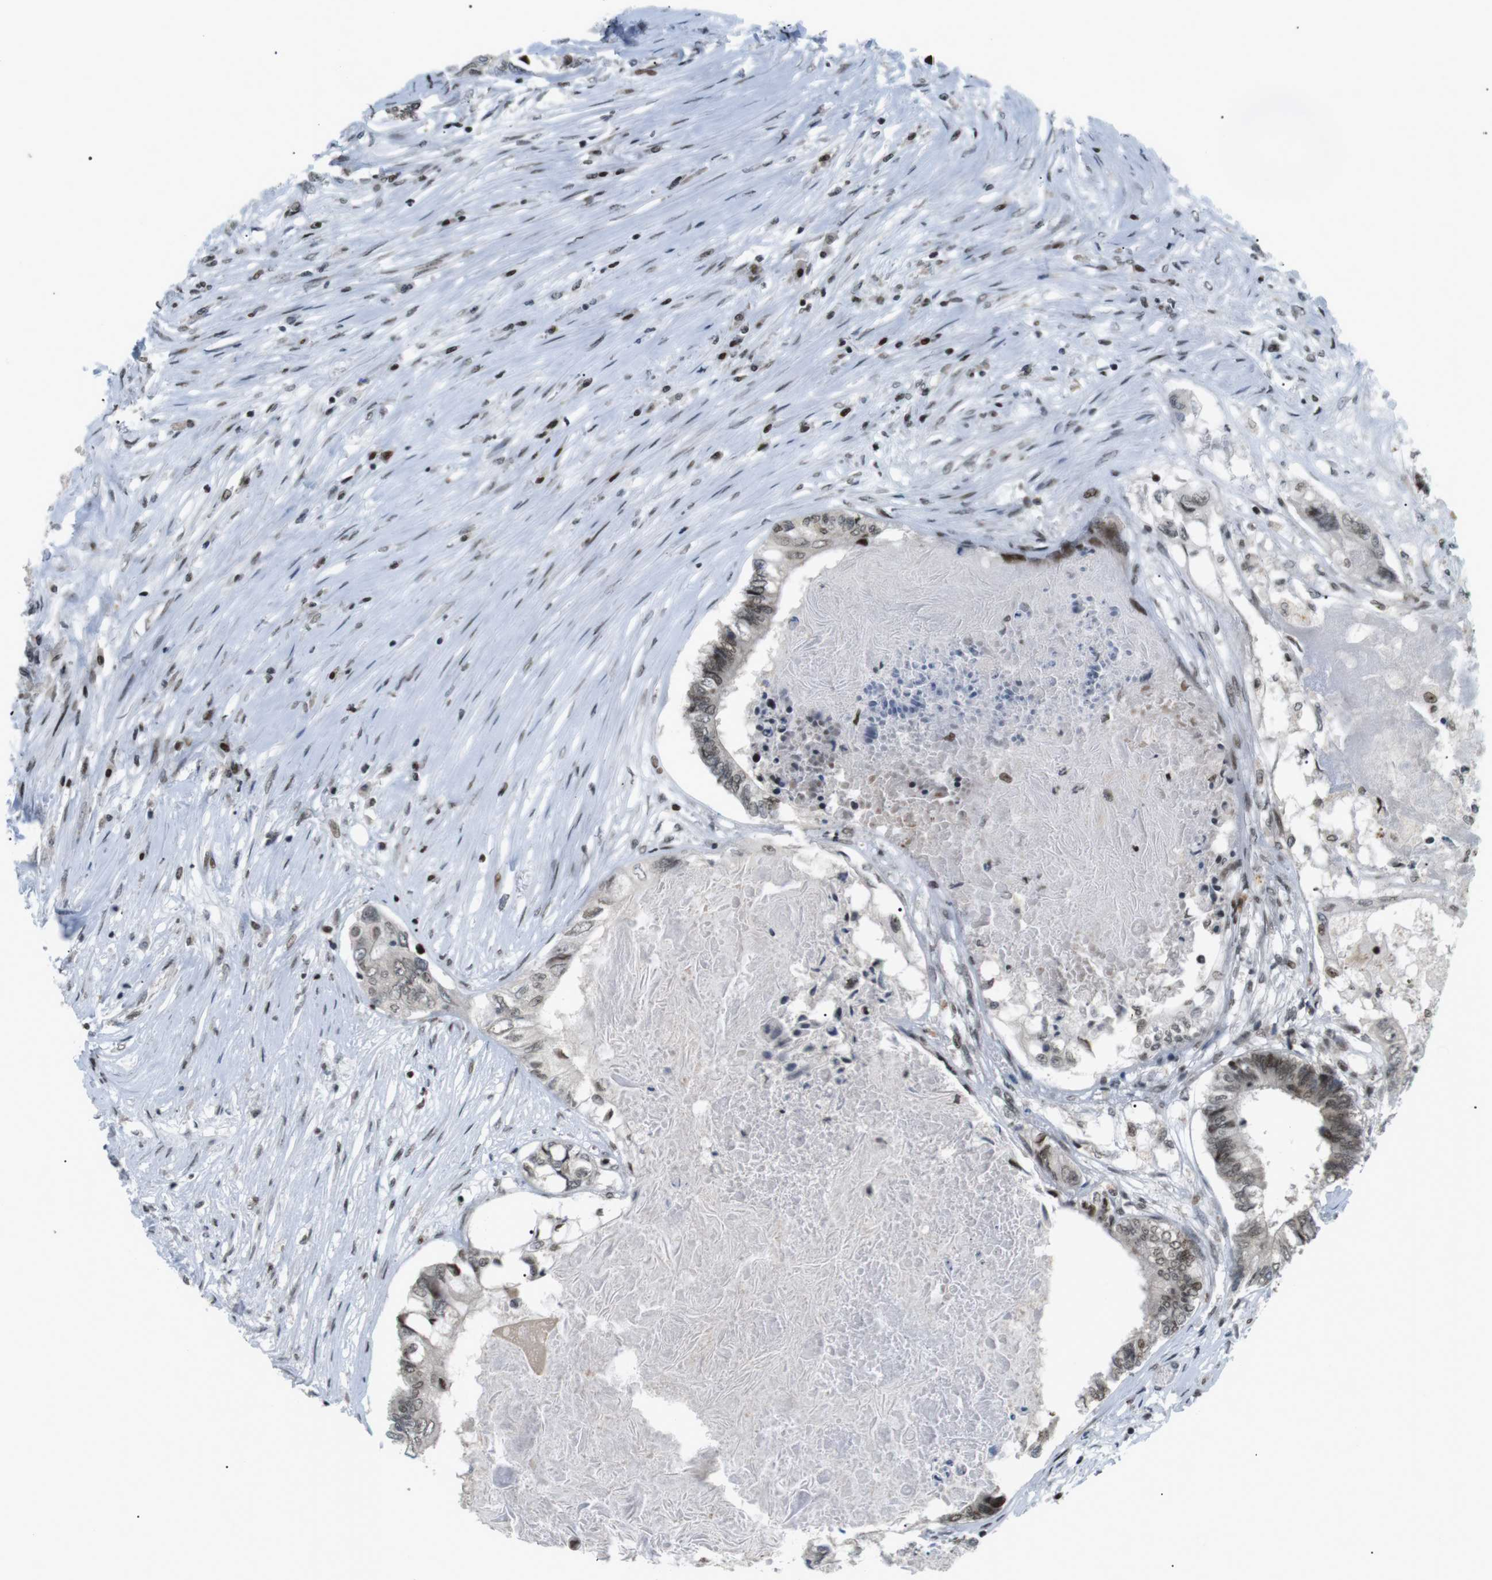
{"staining": {"intensity": "moderate", "quantity": "<25%", "location": "nuclear"}, "tissue": "colorectal cancer", "cell_type": "Tumor cells", "image_type": "cancer", "snomed": [{"axis": "morphology", "description": "Adenocarcinoma, NOS"}, {"axis": "topography", "description": "Rectum"}], "caption": "Protein expression analysis of human colorectal cancer reveals moderate nuclear positivity in about <25% of tumor cells.", "gene": "CDC27", "patient": {"sex": "male", "age": 63}}